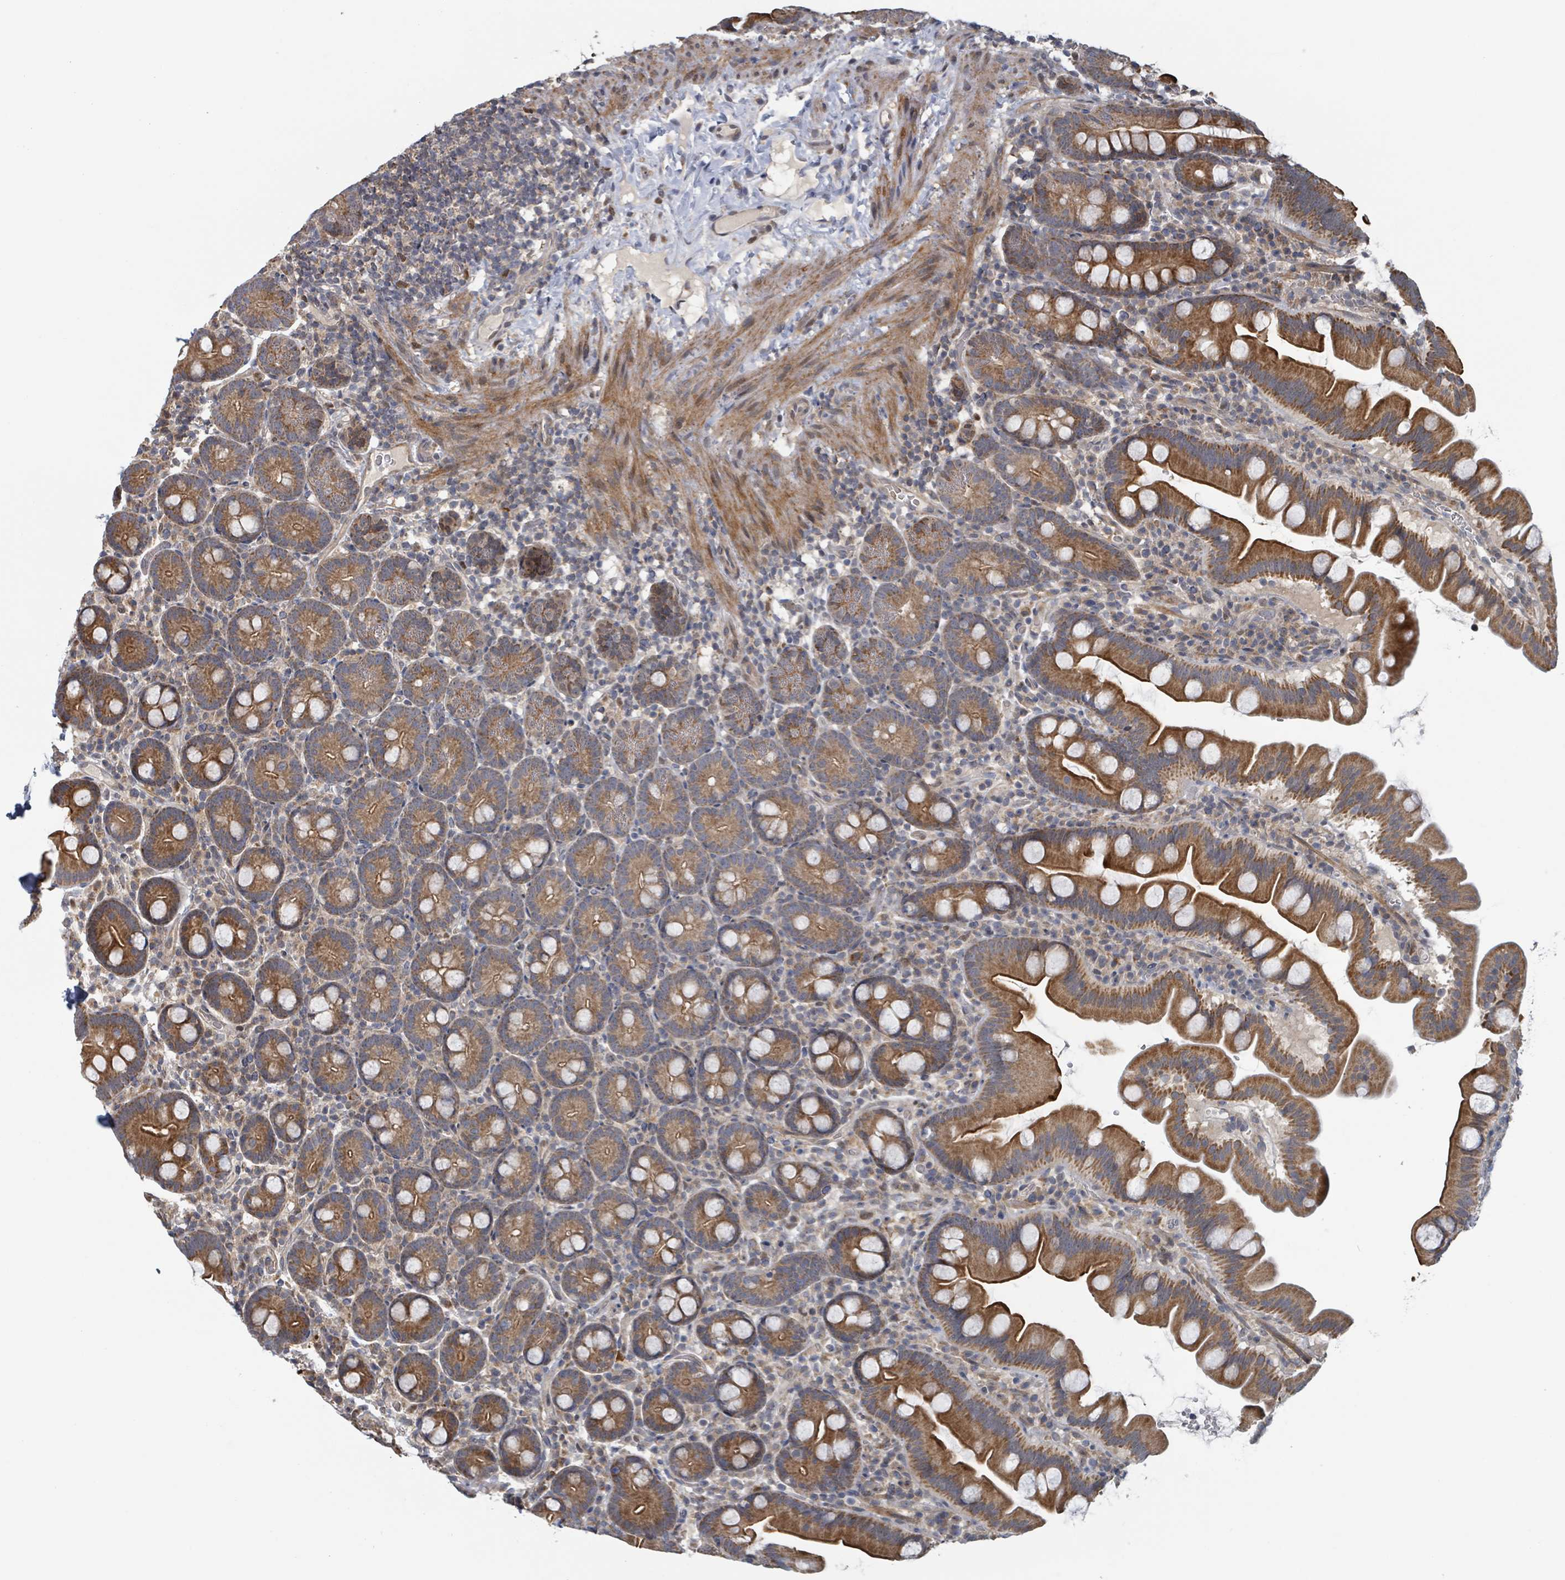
{"staining": {"intensity": "strong", "quantity": ">75%", "location": "cytoplasmic/membranous"}, "tissue": "small intestine", "cell_type": "Glandular cells", "image_type": "normal", "snomed": [{"axis": "morphology", "description": "Normal tissue, NOS"}, {"axis": "topography", "description": "Small intestine"}], "caption": "A high-resolution micrograph shows immunohistochemistry staining of normal small intestine, which reveals strong cytoplasmic/membranous expression in approximately >75% of glandular cells.", "gene": "HIVEP1", "patient": {"sex": "female", "age": 68}}